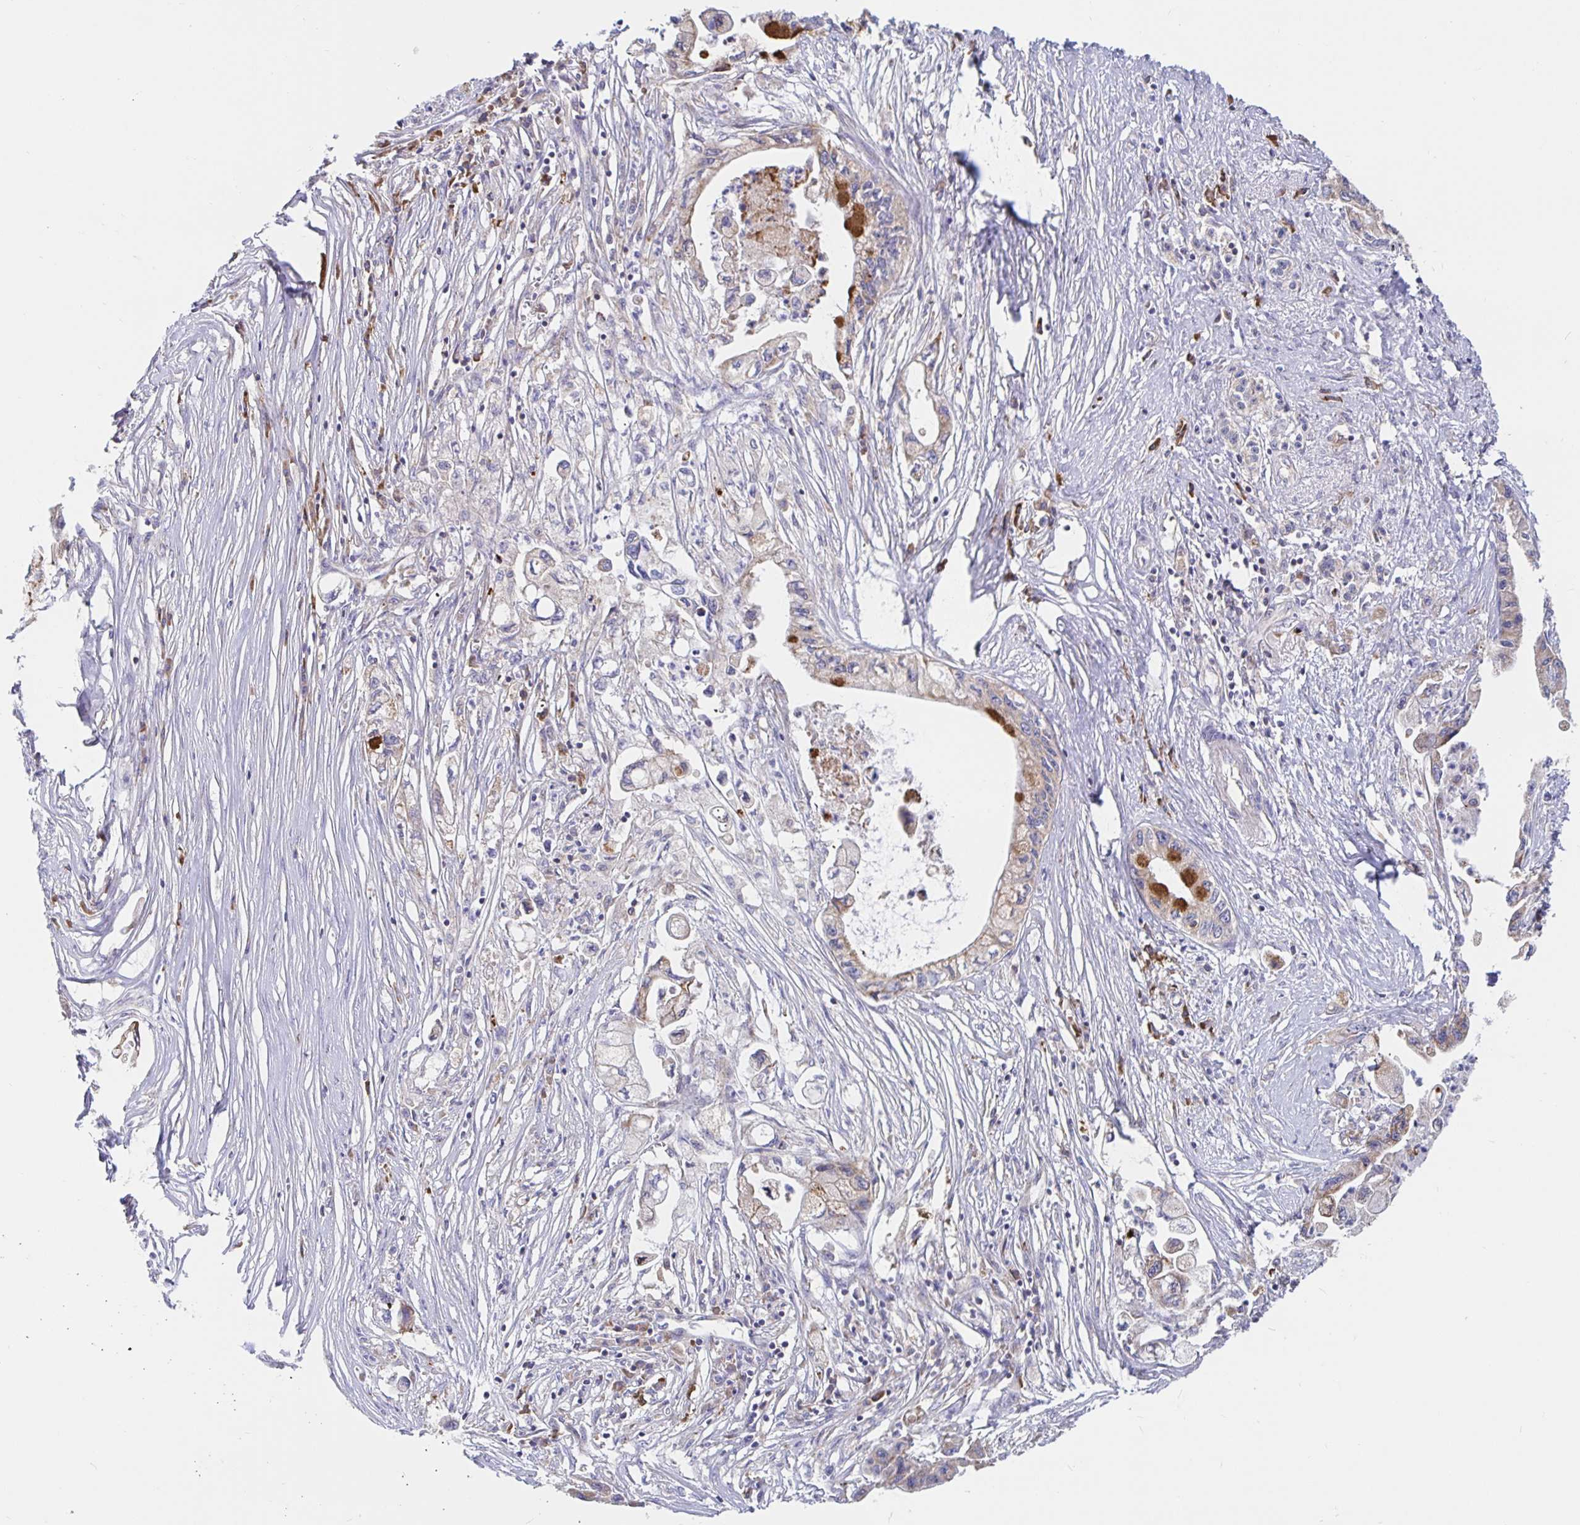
{"staining": {"intensity": "strong", "quantity": "<25%", "location": "cytoplasmic/membranous"}, "tissue": "pancreatic cancer", "cell_type": "Tumor cells", "image_type": "cancer", "snomed": [{"axis": "morphology", "description": "Adenocarcinoma, NOS"}, {"axis": "topography", "description": "Pancreas"}], "caption": "Protein analysis of pancreatic adenocarcinoma tissue displays strong cytoplasmic/membranous staining in about <25% of tumor cells.", "gene": "PRDX3", "patient": {"sex": "male", "age": 61}}